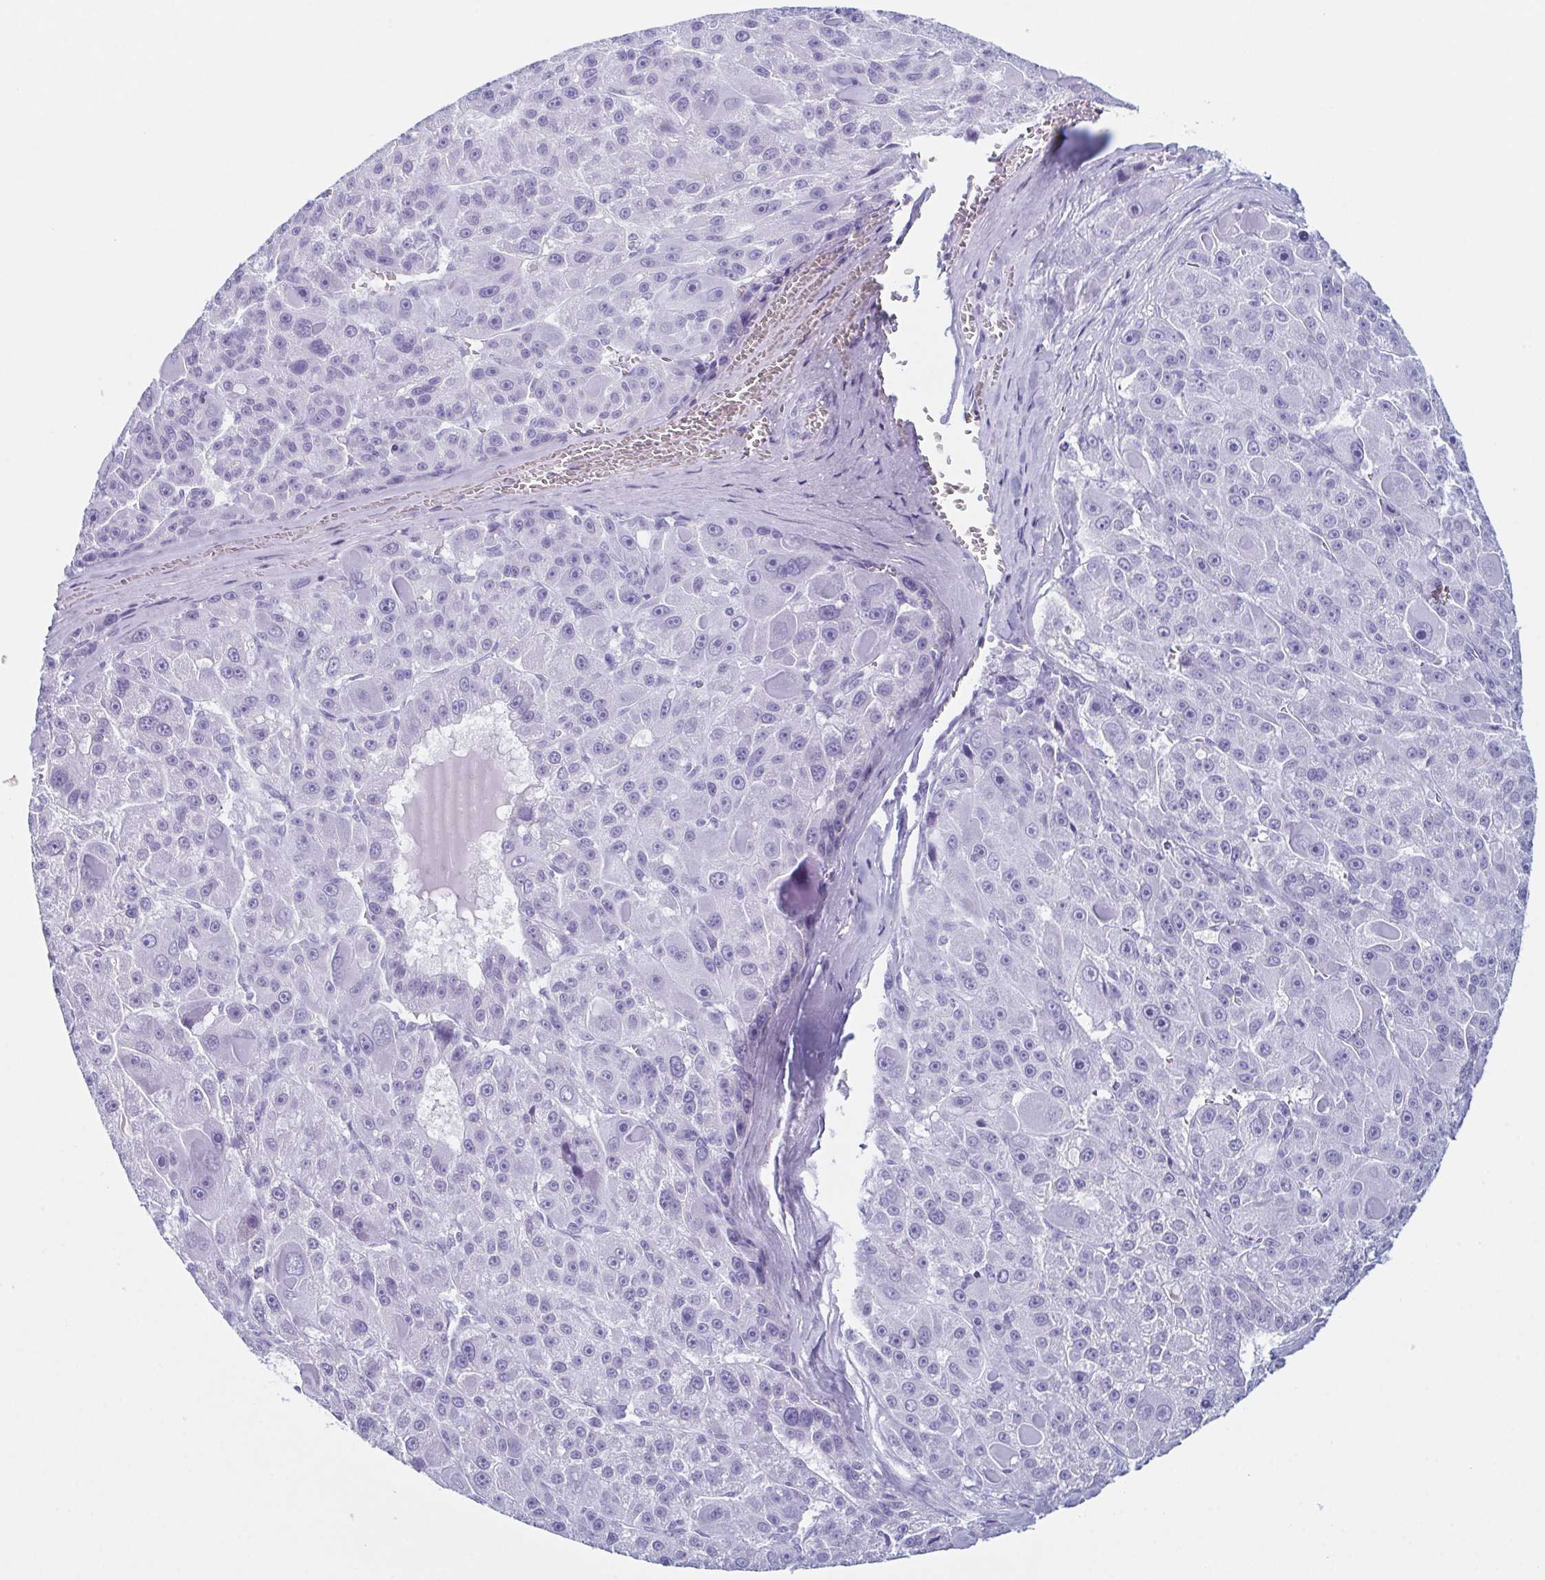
{"staining": {"intensity": "negative", "quantity": "none", "location": "none"}, "tissue": "liver cancer", "cell_type": "Tumor cells", "image_type": "cancer", "snomed": [{"axis": "morphology", "description": "Carcinoma, Hepatocellular, NOS"}, {"axis": "topography", "description": "Liver"}], "caption": "DAB (3,3'-diaminobenzidine) immunohistochemical staining of liver hepatocellular carcinoma shows no significant positivity in tumor cells.", "gene": "ENKUR", "patient": {"sex": "male", "age": 76}}